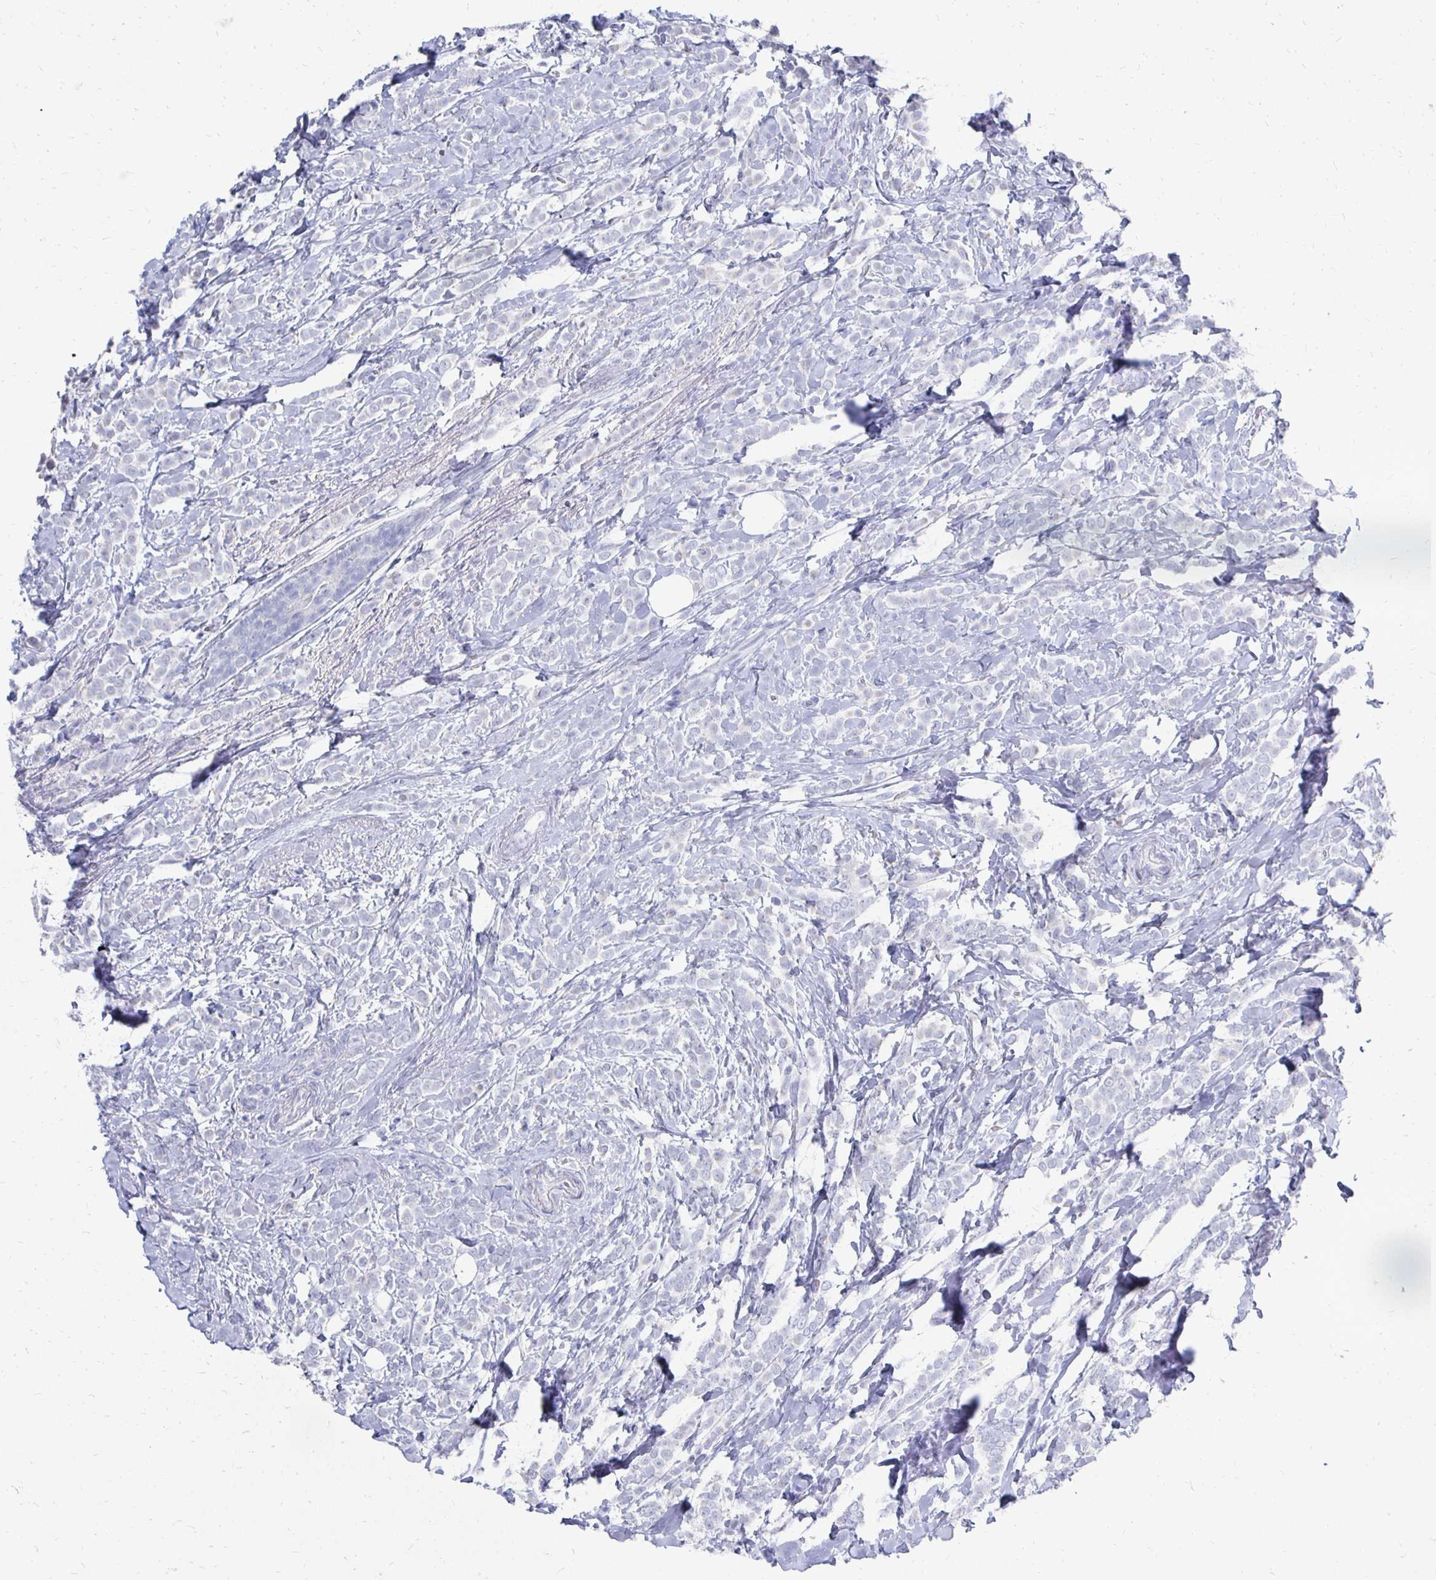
{"staining": {"intensity": "negative", "quantity": "none", "location": "none"}, "tissue": "breast cancer", "cell_type": "Tumor cells", "image_type": "cancer", "snomed": [{"axis": "morphology", "description": "Lobular carcinoma"}, {"axis": "topography", "description": "Breast"}], "caption": "Immunohistochemistry (IHC) micrograph of neoplastic tissue: human breast cancer stained with DAB demonstrates no significant protein staining in tumor cells.", "gene": "SYCP3", "patient": {"sex": "female", "age": 49}}